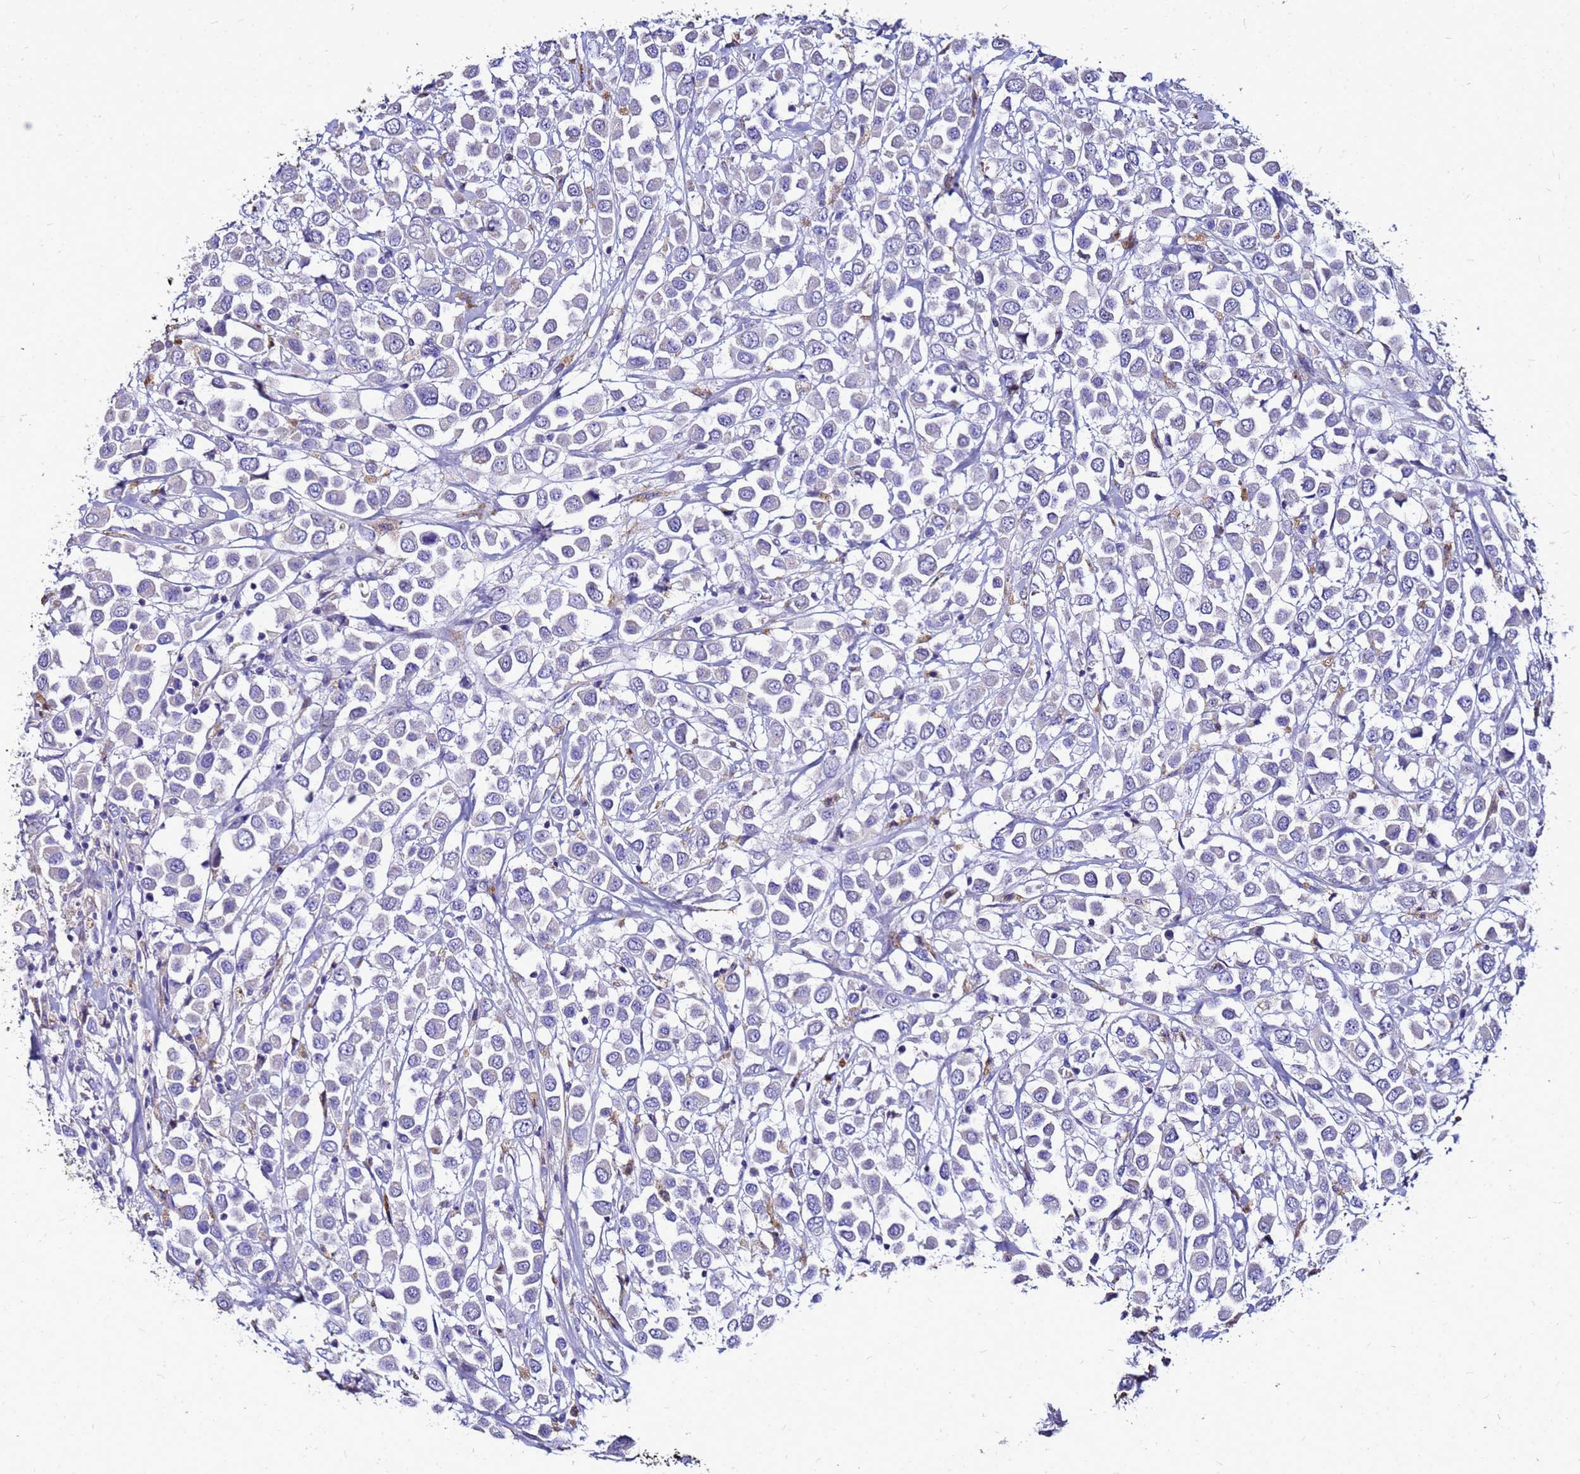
{"staining": {"intensity": "negative", "quantity": "none", "location": "none"}, "tissue": "breast cancer", "cell_type": "Tumor cells", "image_type": "cancer", "snomed": [{"axis": "morphology", "description": "Duct carcinoma"}, {"axis": "topography", "description": "Breast"}], "caption": "Human infiltrating ductal carcinoma (breast) stained for a protein using immunohistochemistry shows no staining in tumor cells.", "gene": "S100A2", "patient": {"sex": "female", "age": 61}}